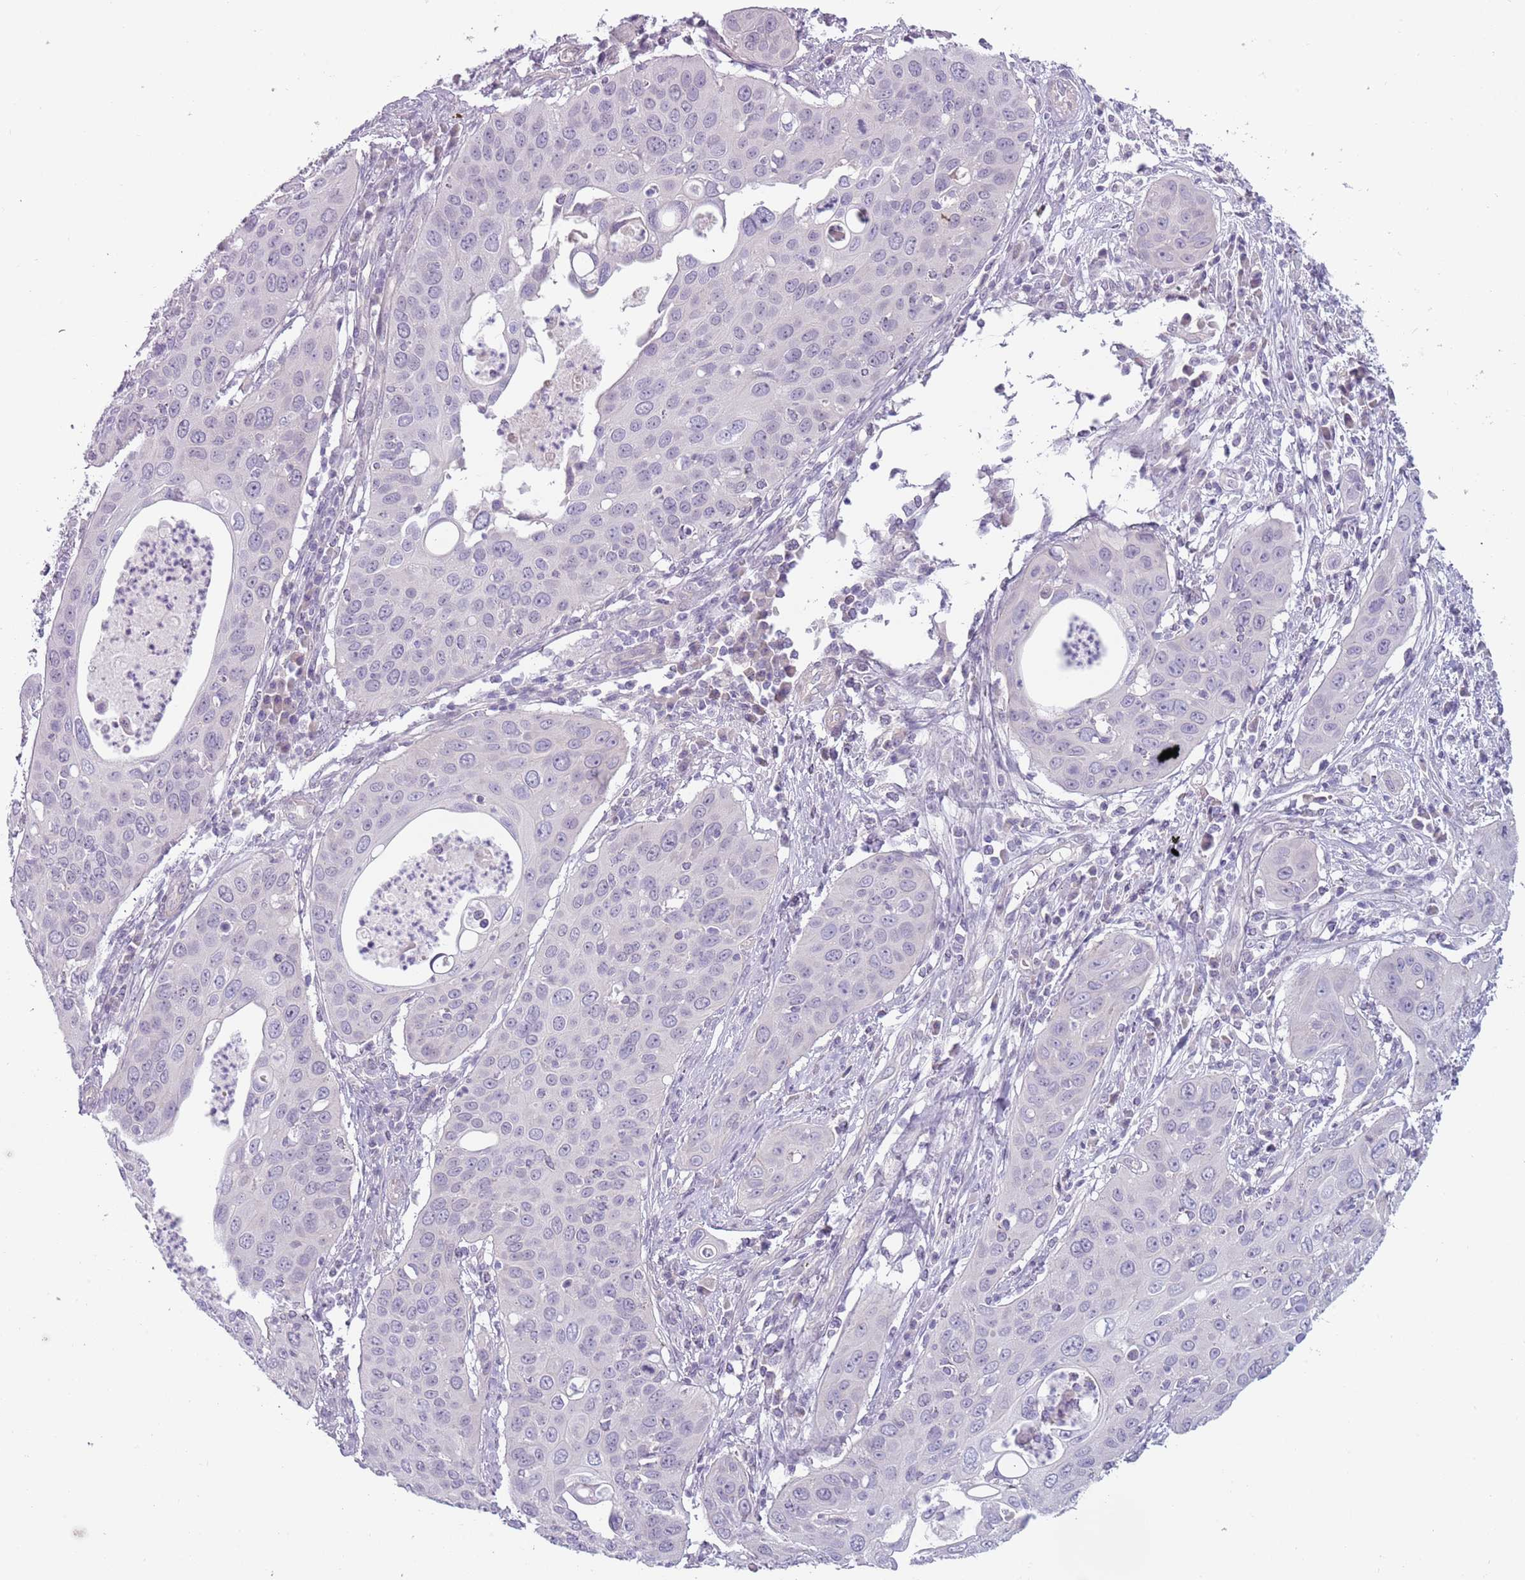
{"staining": {"intensity": "negative", "quantity": "none", "location": "none"}, "tissue": "cervical cancer", "cell_type": "Tumor cells", "image_type": "cancer", "snomed": [{"axis": "morphology", "description": "Squamous cell carcinoma, NOS"}, {"axis": "topography", "description": "Cervix"}], "caption": "Tumor cells are negative for brown protein staining in cervical squamous cell carcinoma.", "gene": "RFX2", "patient": {"sex": "female", "age": 36}}